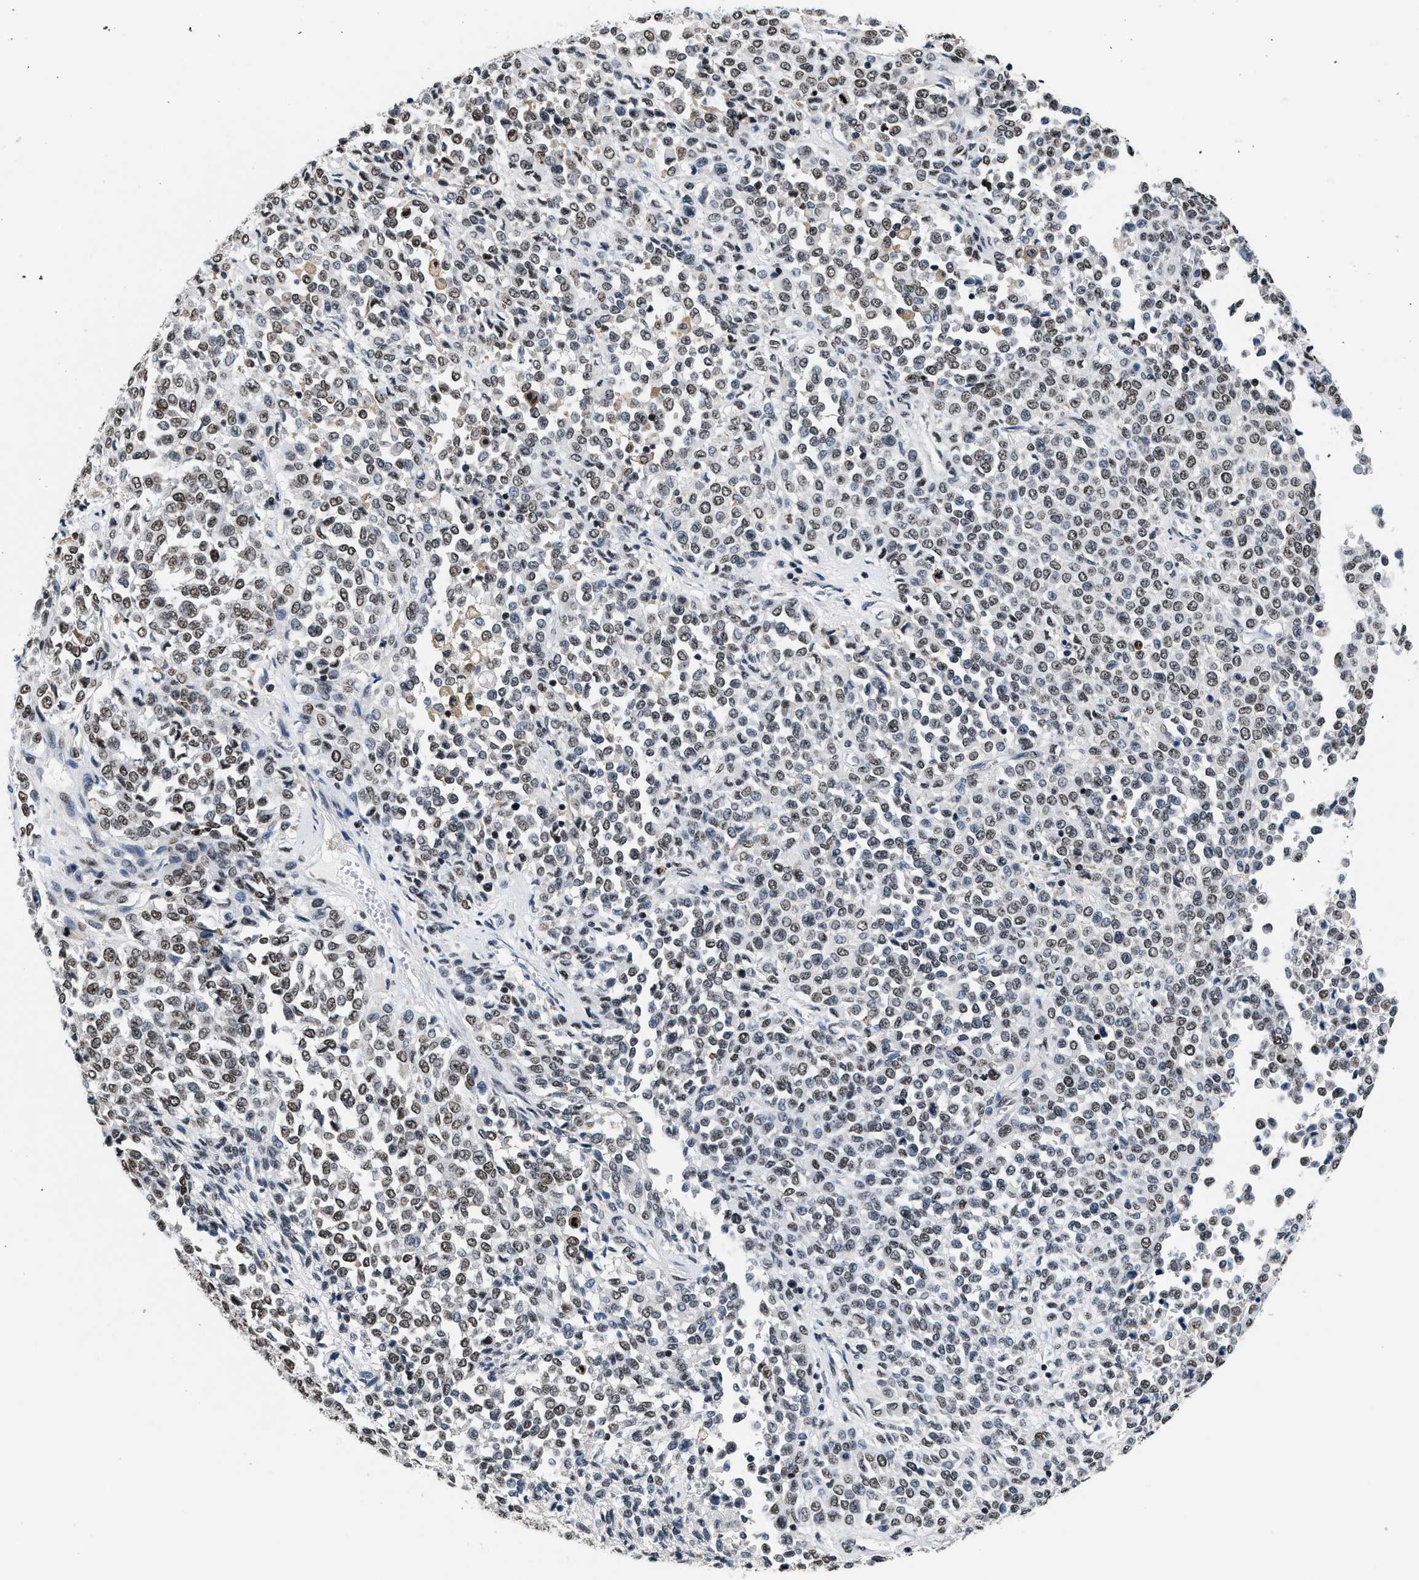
{"staining": {"intensity": "moderate", "quantity": ">75%", "location": "nuclear"}, "tissue": "melanoma", "cell_type": "Tumor cells", "image_type": "cancer", "snomed": [{"axis": "morphology", "description": "Malignant melanoma, Metastatic site"}, {"axis": "topography", "description": "Pancreas"}], "caption": "This image demonstrates malignant melanoma (metastatic site) stained with immunohistochemistry to label a protein in brown. The nuclear of tumor cells show moderate positivity for the protein. Nuclei are counter-stained blue.", "gene": "SUPT16H", "patient": {"sex": "female", "age": 30}}